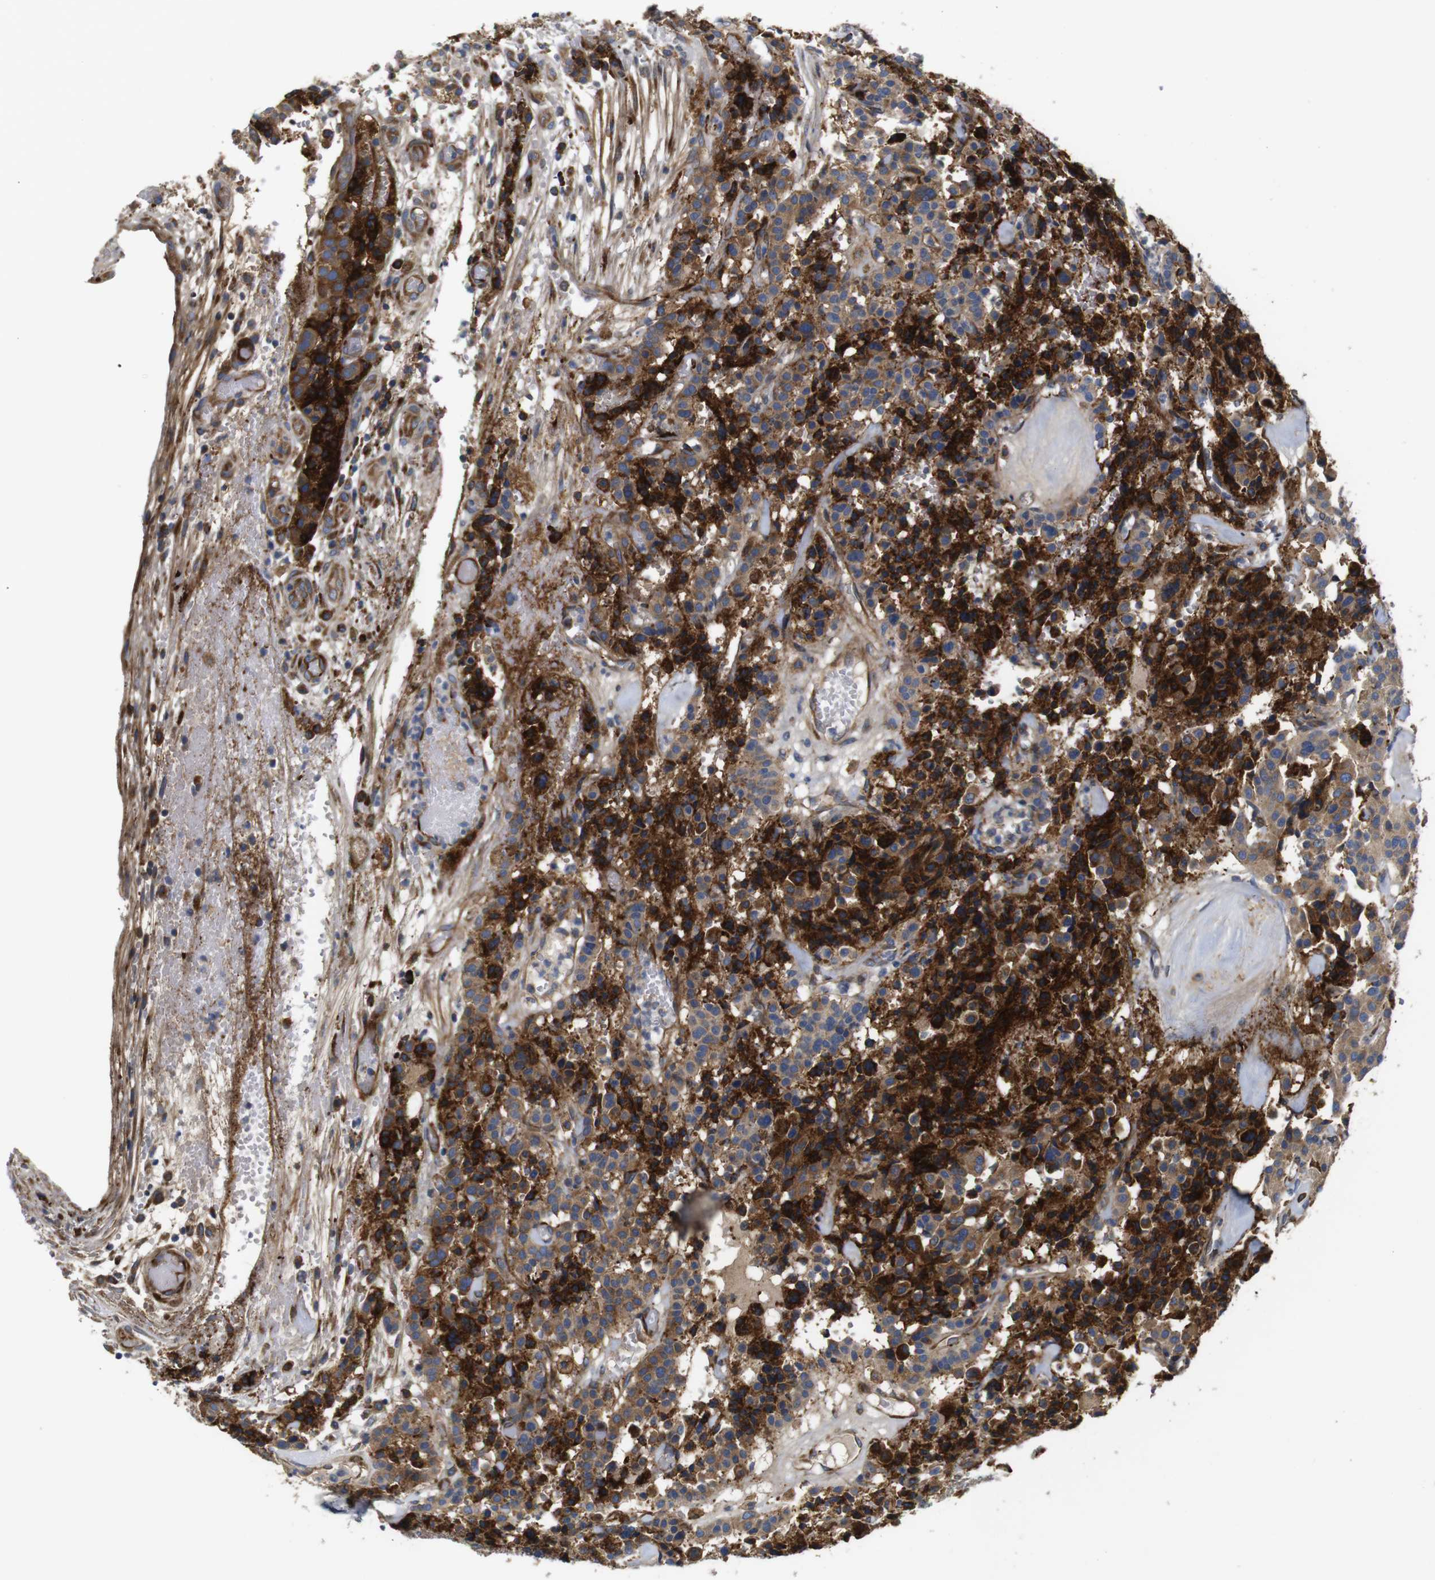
{"staining": {"intensity": "strong", "quantity": ">75%", "location": "cytoplasmic/membranous"}, "tissue": "carcinoid", "cell_type": "Tumor cells", "image_type": "cancer", "snomed": [{"axis": "morphology", "description": "Carcinoid, malignant, NOS"}, {"axis": "topography", "description": "Lung"}], "caption": "This photomicrograph shows carcinoid (malignant) stained with immunohistochemistry to label a protein in brown. The cytoplasmic/membranous of tumor cells show strong positivity for the protein. Nuclei are counter-stained blue.", "gene": "UBE2G2", "patient": {"sex": "male", "age": 30}}